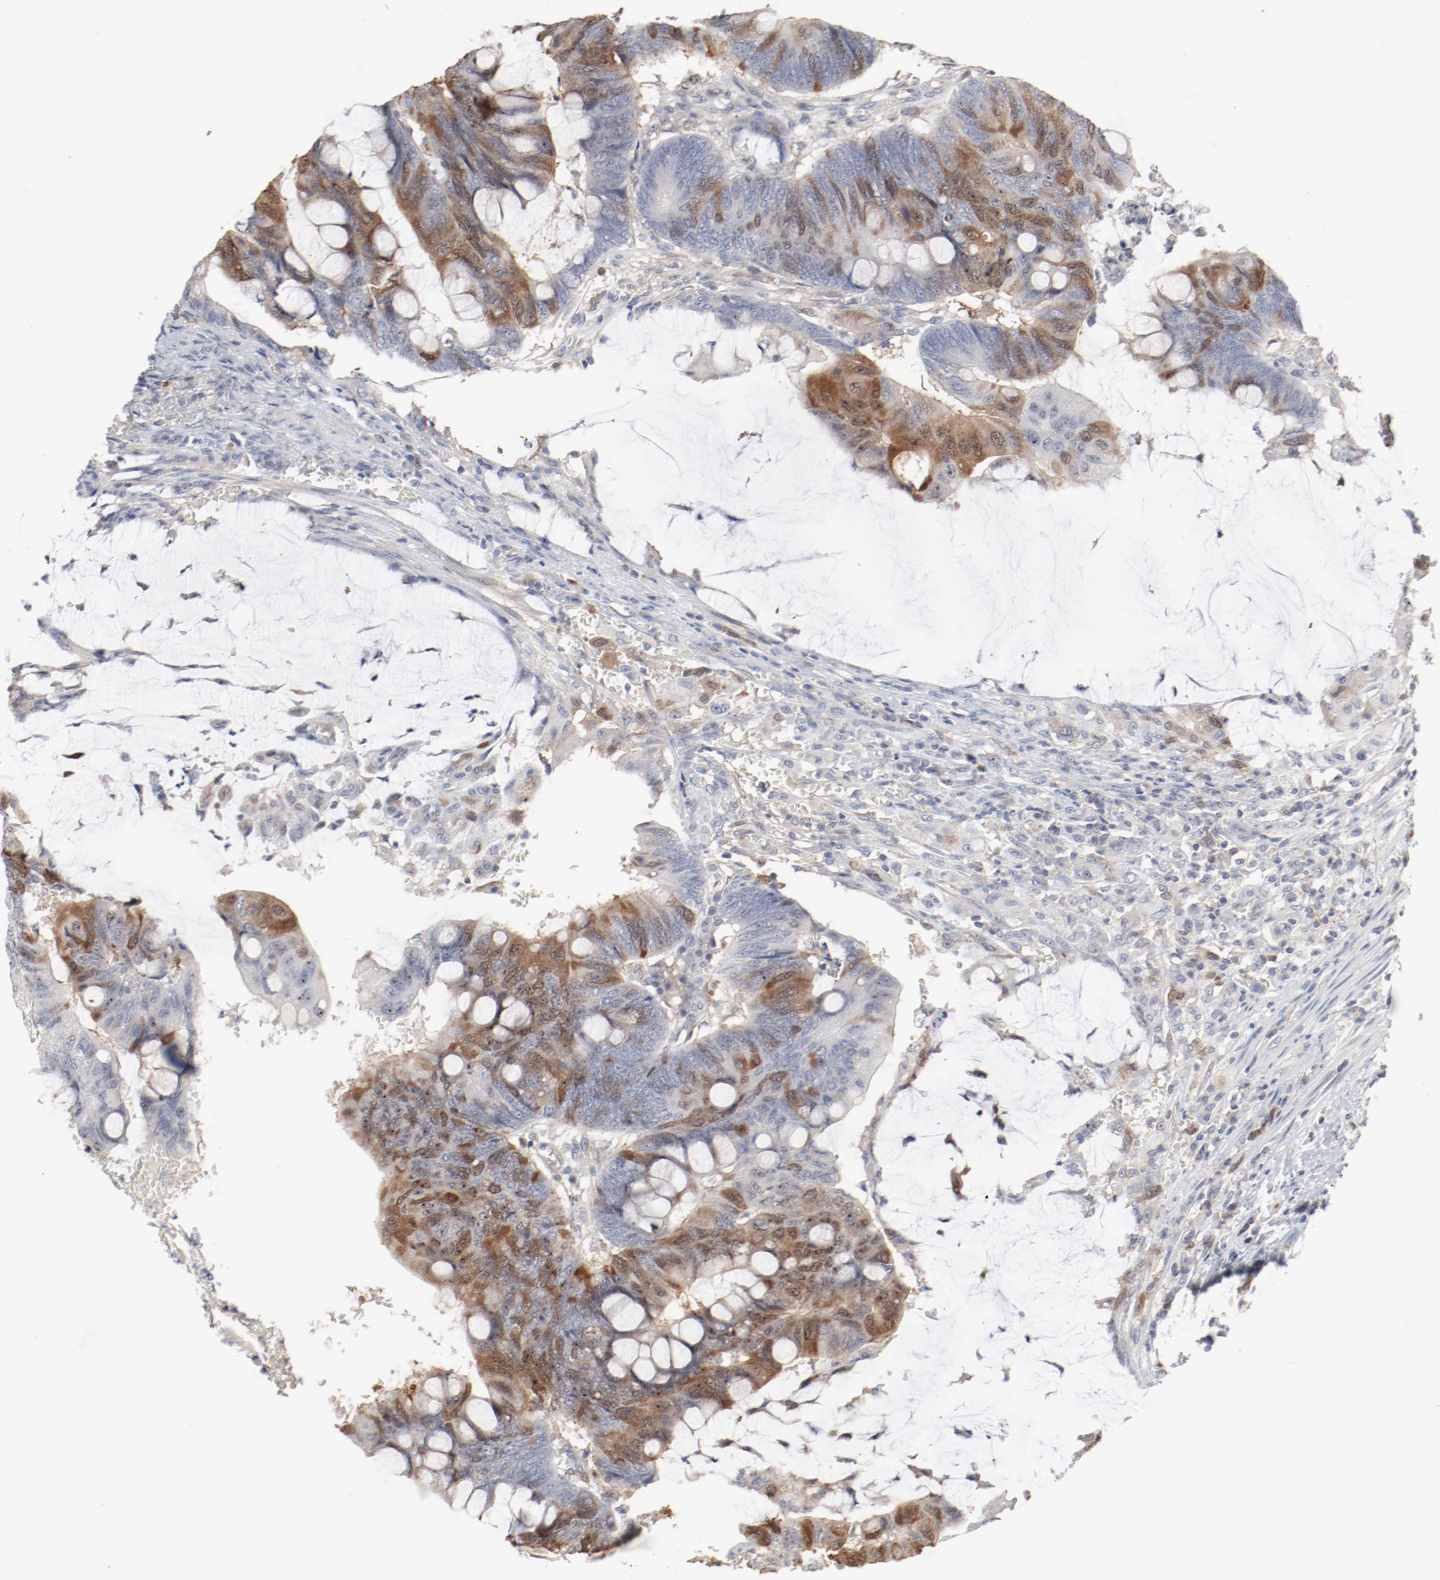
{"staining": {"intensity": "moderate", "quantity": "25%-75%", "location": "cytoplasmic/membranous,nuclear"}, "tissue": "colorectal cancer", "cell_type": "Tumor cells", "image_type": "cancer", "snomed": [{"axis": "morphology", "description": "Normal tissue, NOS"}, {"axis": "morphology", "description": "Adenocarcinoma, NOS"}, {"axis": "topography", "description": "Rectum"}], "caption": "DAB immunohistochemical staining of human adenocarcinoma (colorectal) reveals moderate cytoplasmic/membranous and nuclear protein staining in approximately 25%-75% of tumor cells. Using DAB (brown) and hematoxylin (blue) stains, captured at high magnification using brightfield microscopy.", "gene": "CDK1", "patient": {"sex": "male", "age": 92}}